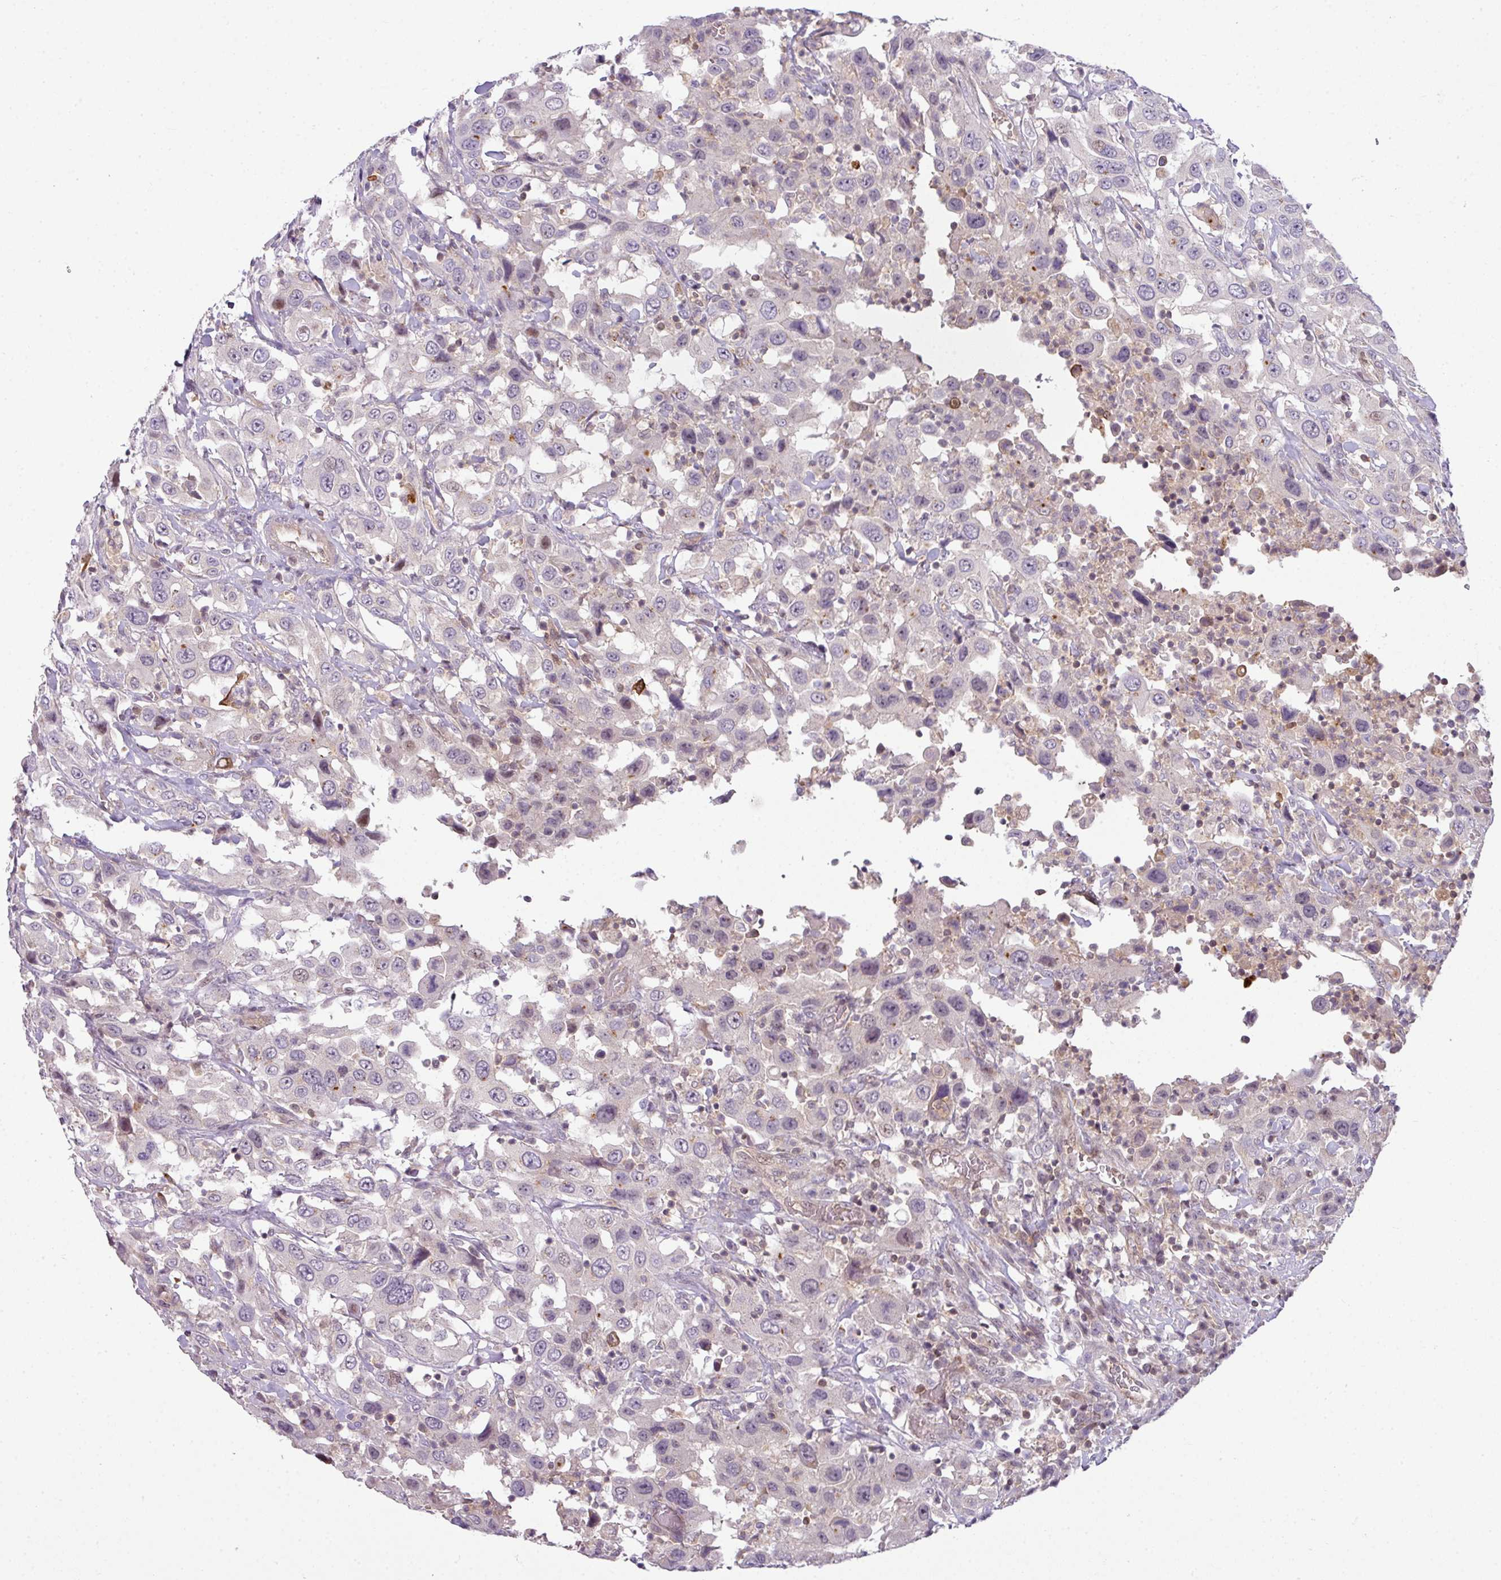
{"staining": {"intensity": "moderate", "quantity": "<25%", "location": "nuclear"}, "tissue": "urothelial cancer", "cell_type": "Tumor cells", "image_type": "cancer", "snomed": [{"axis": "morphology", "description": "Urothelial carcinoma, High grade"}, {"axis": "topography", "description": "Urinary bladder"}], "caption": "There is low levels of moderate nuclear staining in tumor cells of urothelial cancer, as demonstrated by immunohistochemical staining (brown color).", "gene": "STAT5A", "patient": {"sex": "male", "age": 61}}